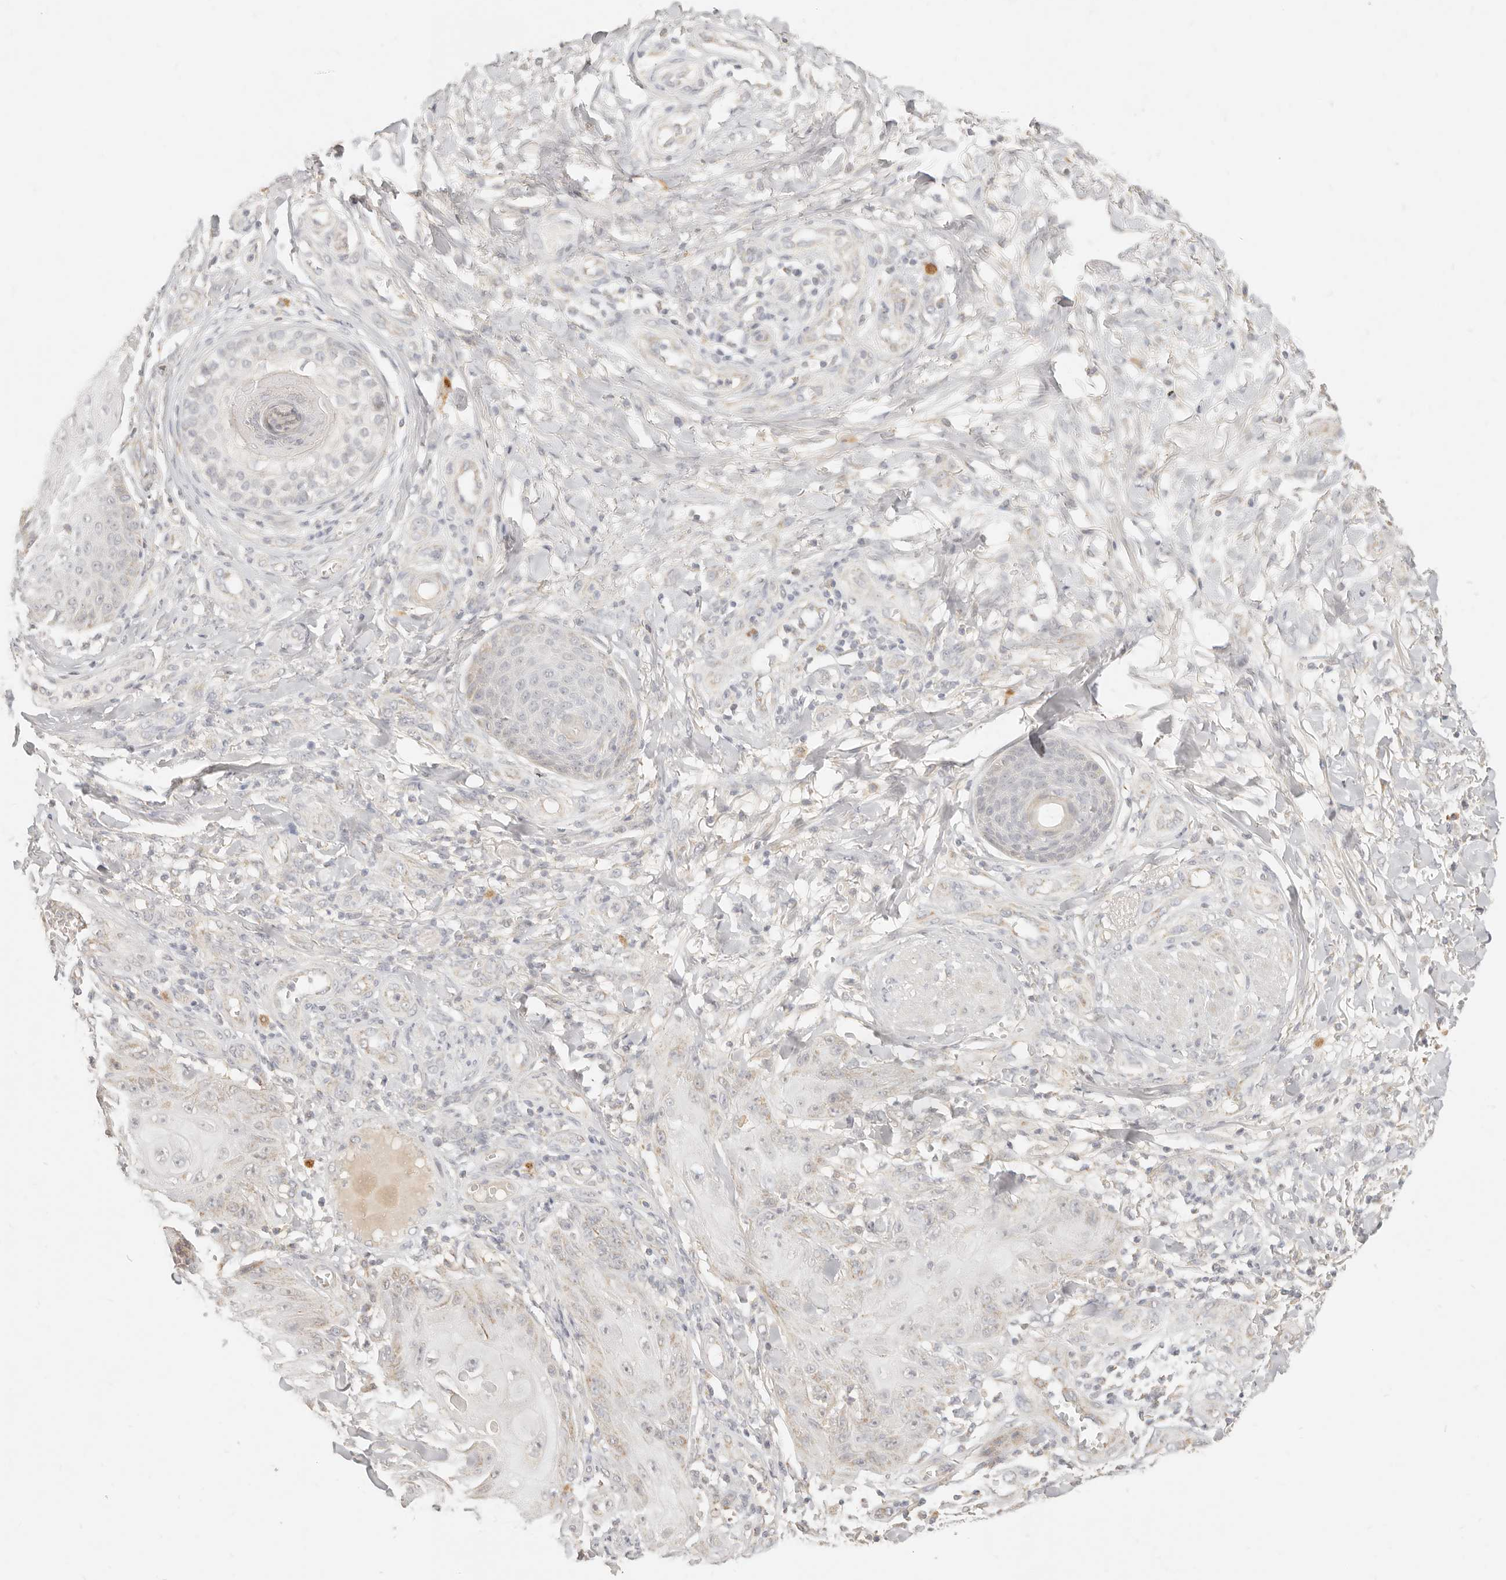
{"staining": {"intensity": "weak", "quantity": "<25%", "location": "cytoplasmic/membranous"}, "tissue": "skin cancer", "cell_type": "Tumor cells", "image_type": "cancer", "snomed": [{"axis": "morphology", "description": "Squamous cell carcinoma, NOS"}, {"axis": "topography", "description": "Skin"}], "caption": "Protein analysis of skin squamous cell carcinoma demonstrates no significant expression in tumor cells.", "gene": "CPLANE2", "patient": {"sex": "male", "age": 74}}